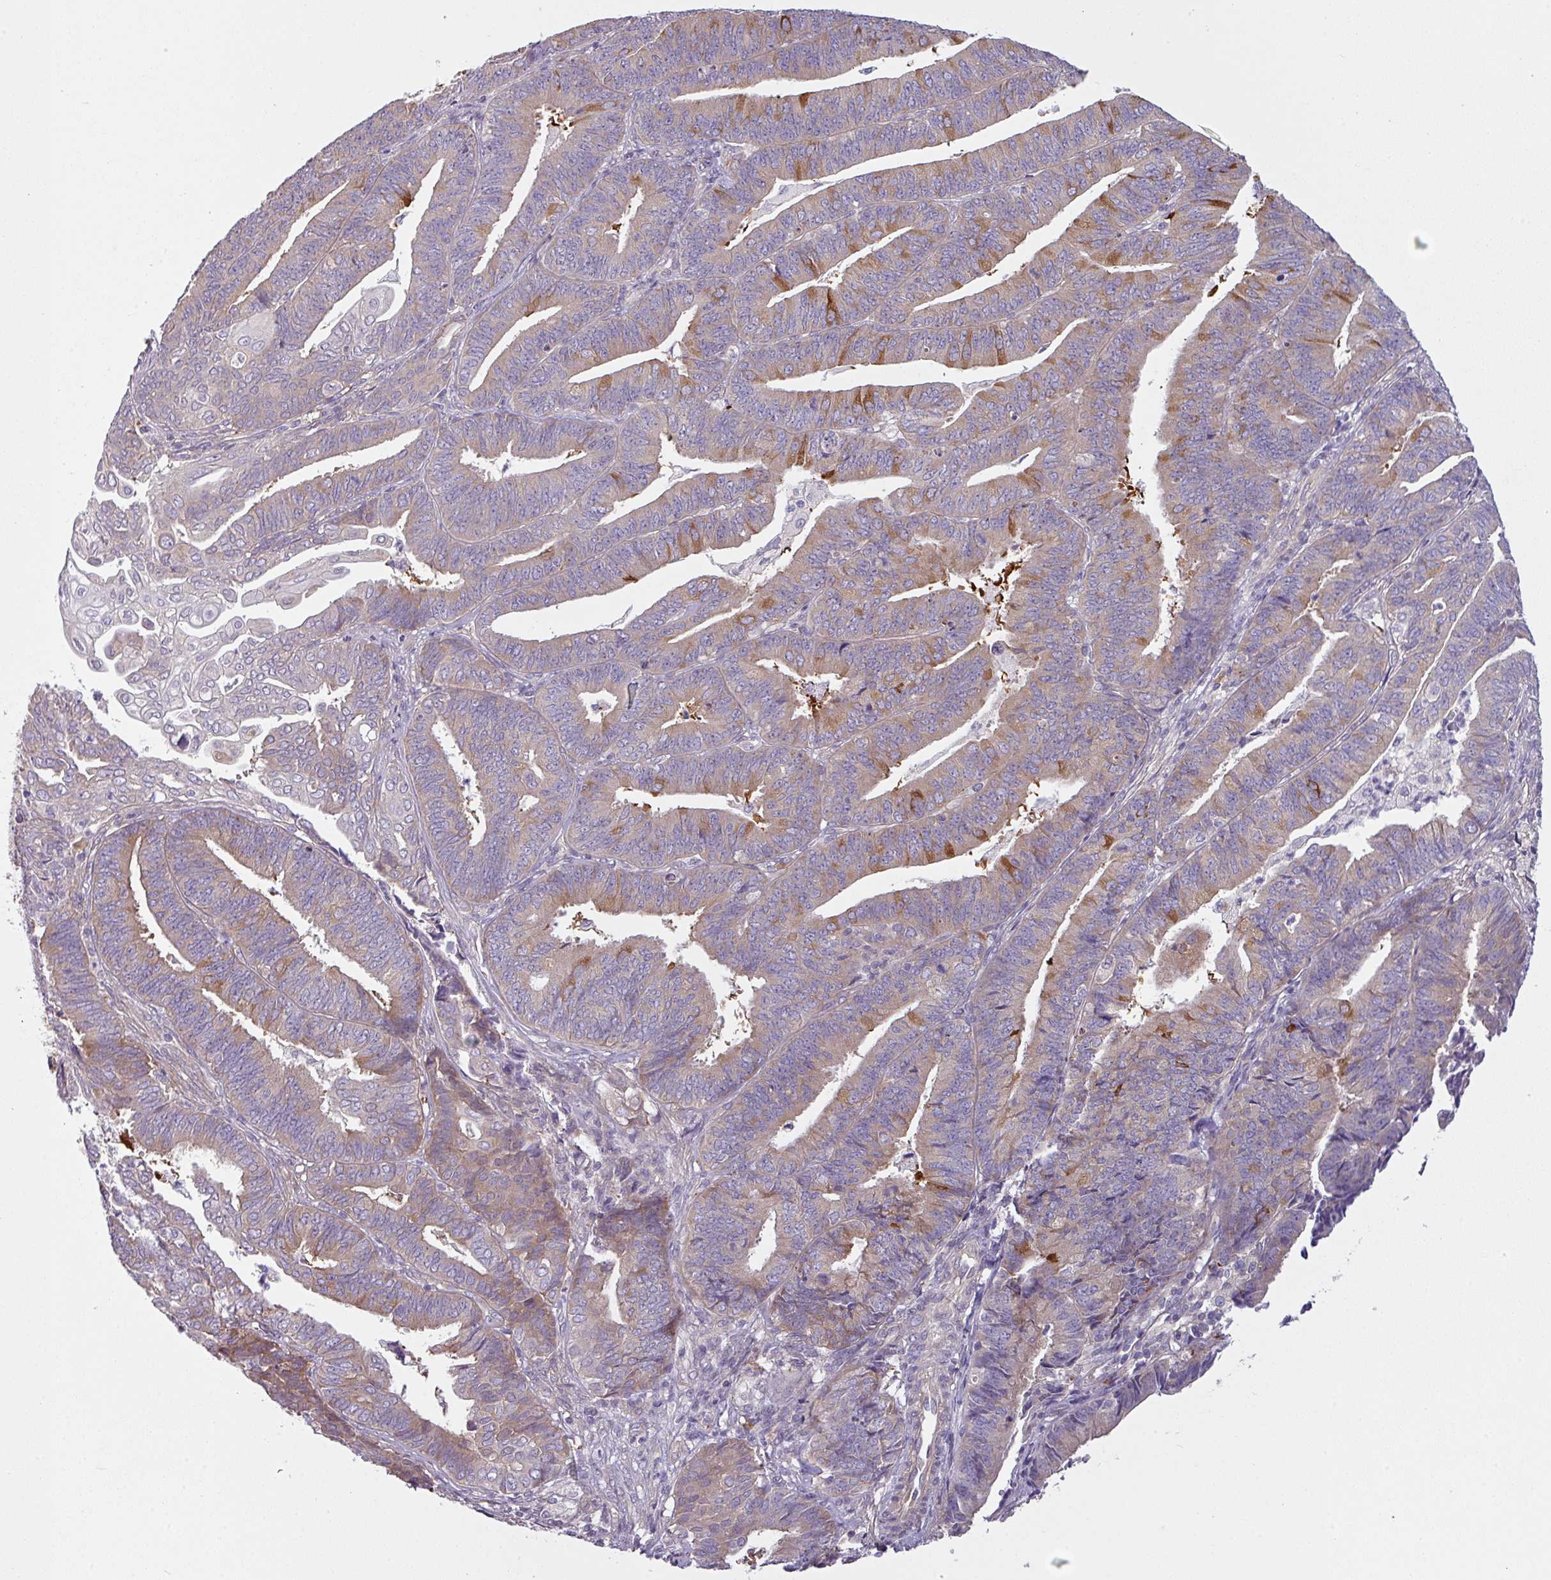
{"staining": {"intensity": "moderate", "quantity": "25%-75%", "location": "cytoplasmic/membranous"}, "tissue": "endometrial cancer", "cell_type": "Tumor cells", "image_type": "cancer", "snomed": [{"axis": "morphology", "description": "Adenocarcinoma, NOS"}, {"axis": "topography", "description": "Endometrium"}], "caption": "Adenocarcinoma (endometrial) stained with DAB immunohistochemistry displays medium levels of moderate cytoplasmic/membranous expression in approximately 25%-75% of tumor cells.", "gene": "CAMK2B", "patient": {"sex": "female", "age": 73}}